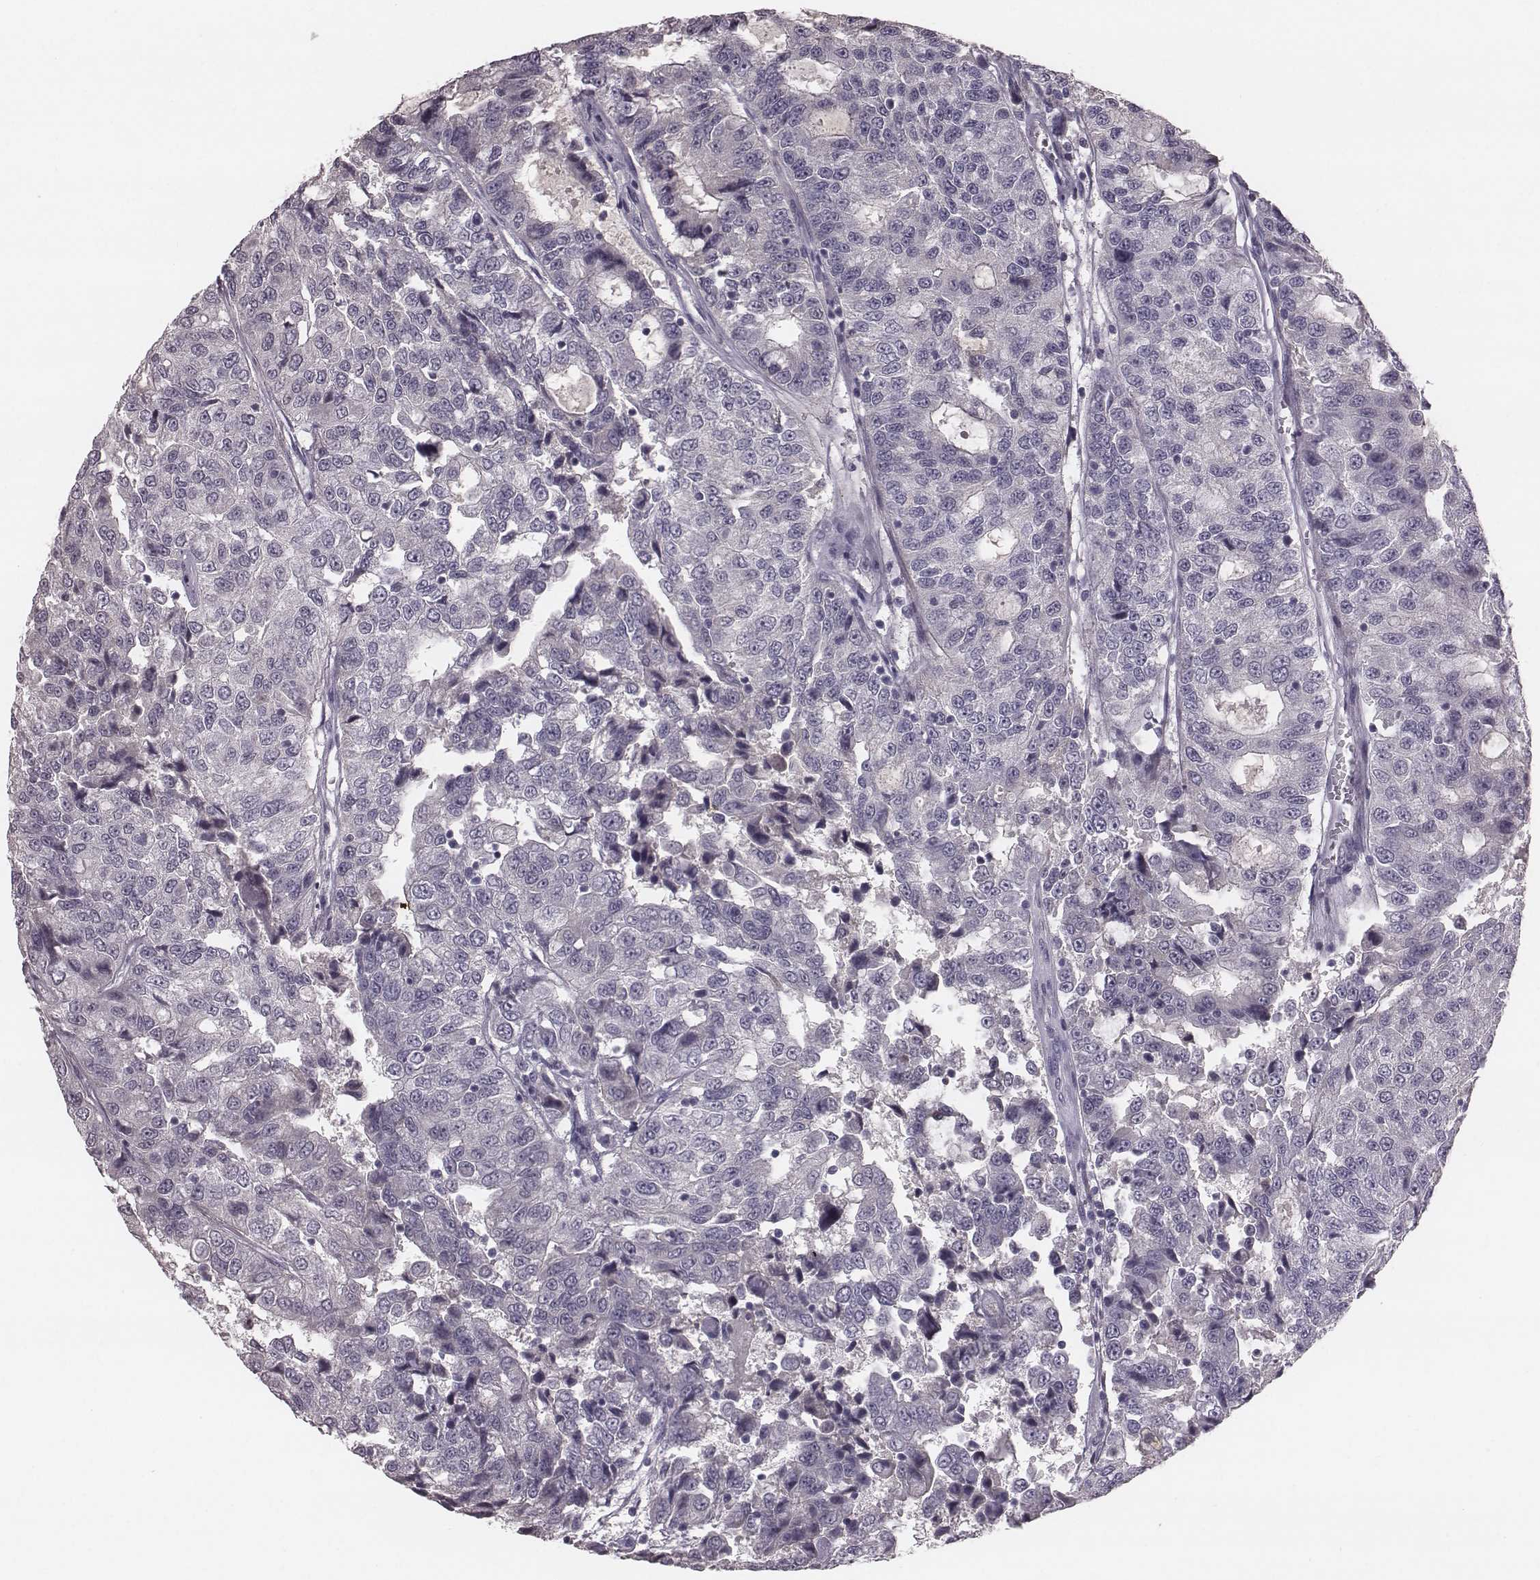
{"staining": {"intensity": "negative", "quantity": "none", "location": "none"}, "tissue": "urothelial cancer", "cell_type": "Tumor cells", "image_type": "cancer", "snomed": [{"axis": "morphology", "description": "Urothelial carcinoma, NOS"}, {"axis": "morphology", "description": "Urothelial carcinoma, High grade"}, {"axis": "topography", "description": "Urinary bladder"}], "caption": "High power microscopy image of an immunohistochemistry (IHC) image of urothelial cancer, revealing no significant staining in tumor cells.", "gene": "SMIM24", "patient": {"sex": "female", "age": 73}}